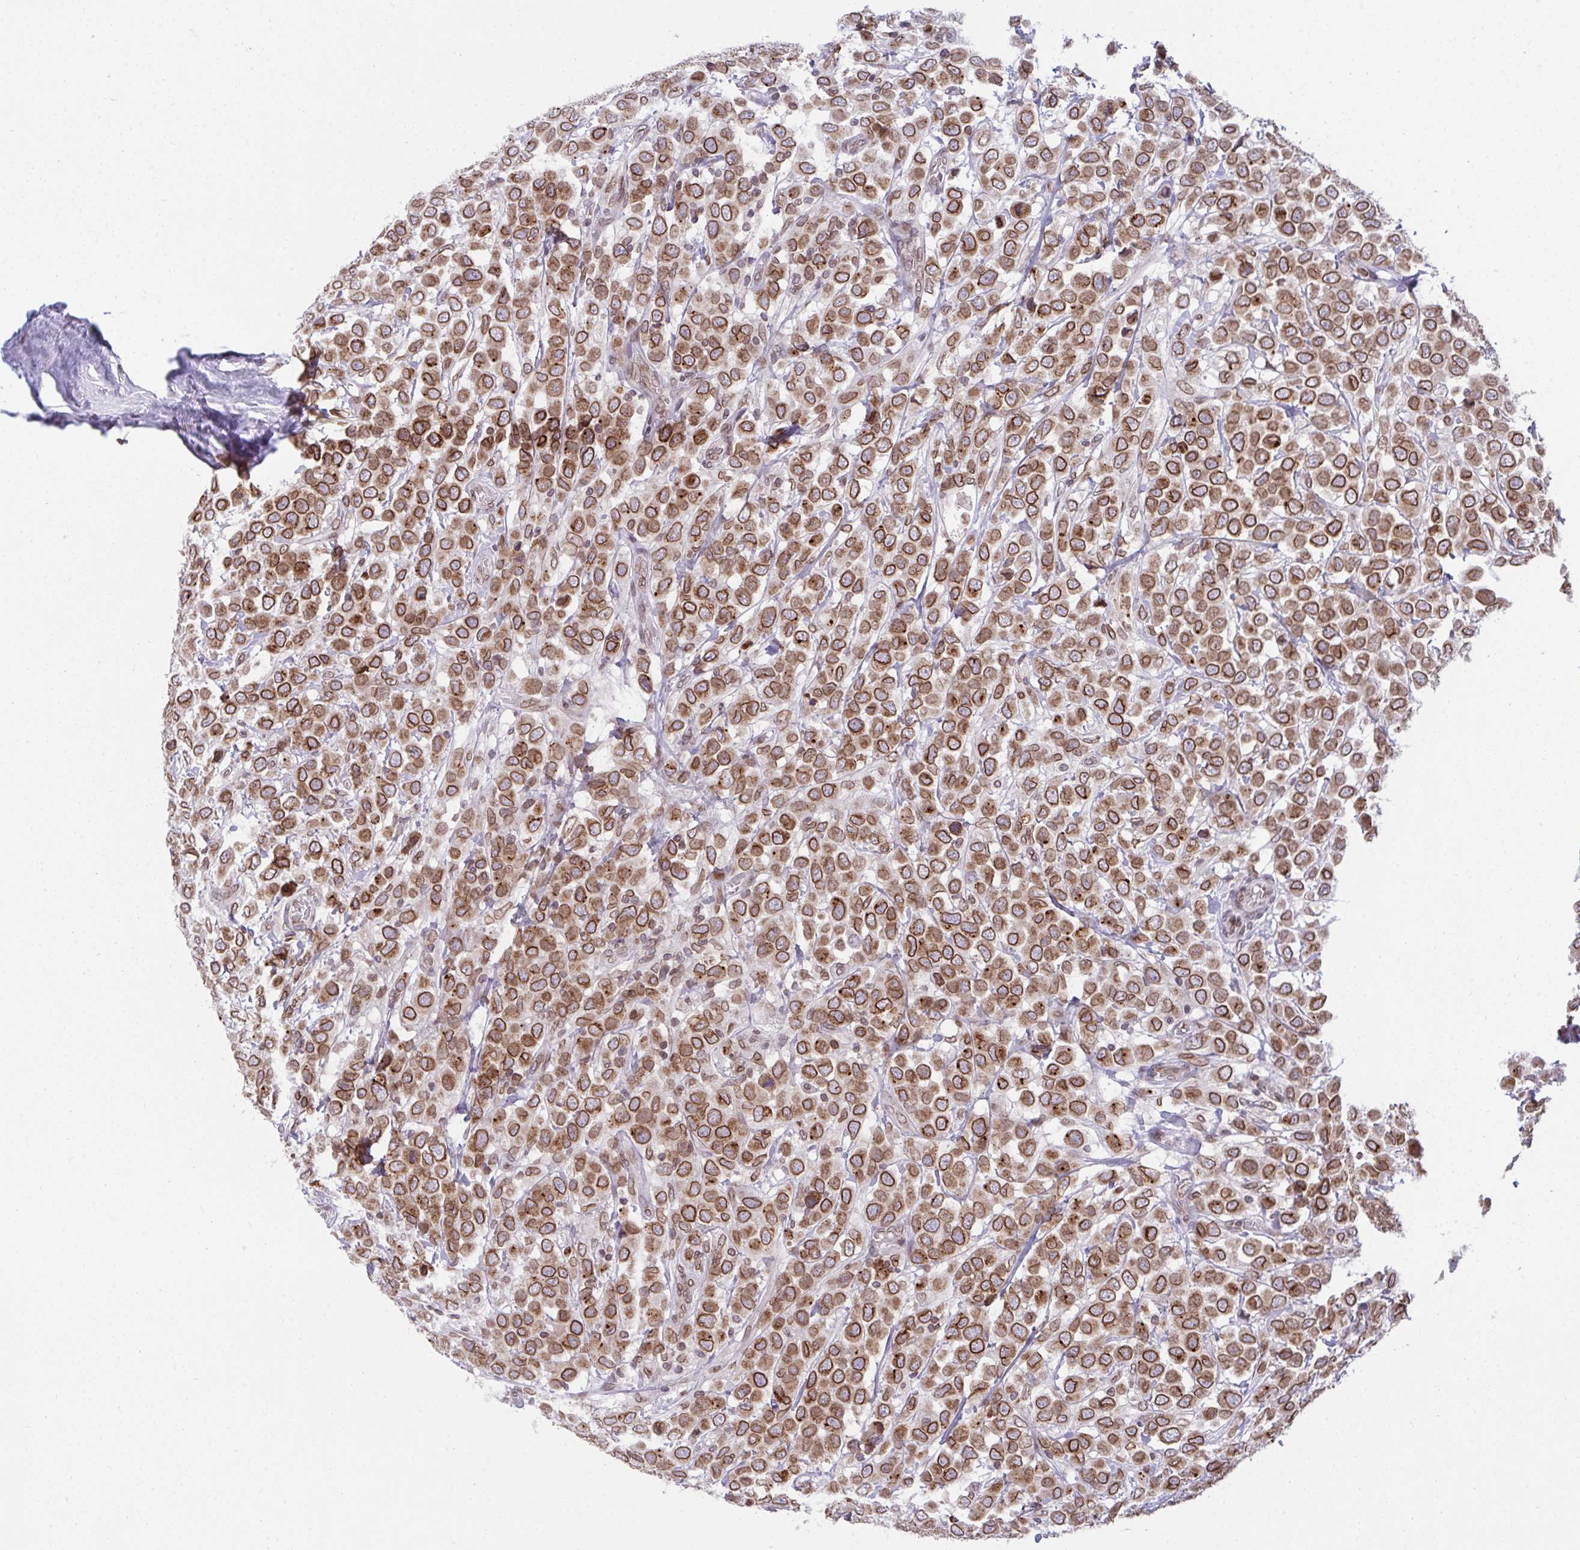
{"staining": {"intensity": "moderate", "quantity": ">75%", "location": "cytoplasmic/membranous,nuclear"}, "tissue": "breast cancer", "cell_type": "Tumor cells", "image_type": "cancer", "snomed": [{"axis": "morphology", "description": "Duct carcinoma"}, {"axis": "topography", "description": "Breast"}], "caption": "Immunohistochemical staining of breast cancer displays medium levels of moderate cytoplasmic/membranous and nuclear positivity in about >75% of tumor cells.", "gene": "RANBP2", "patient": {"sex": "female", "age": 61}}